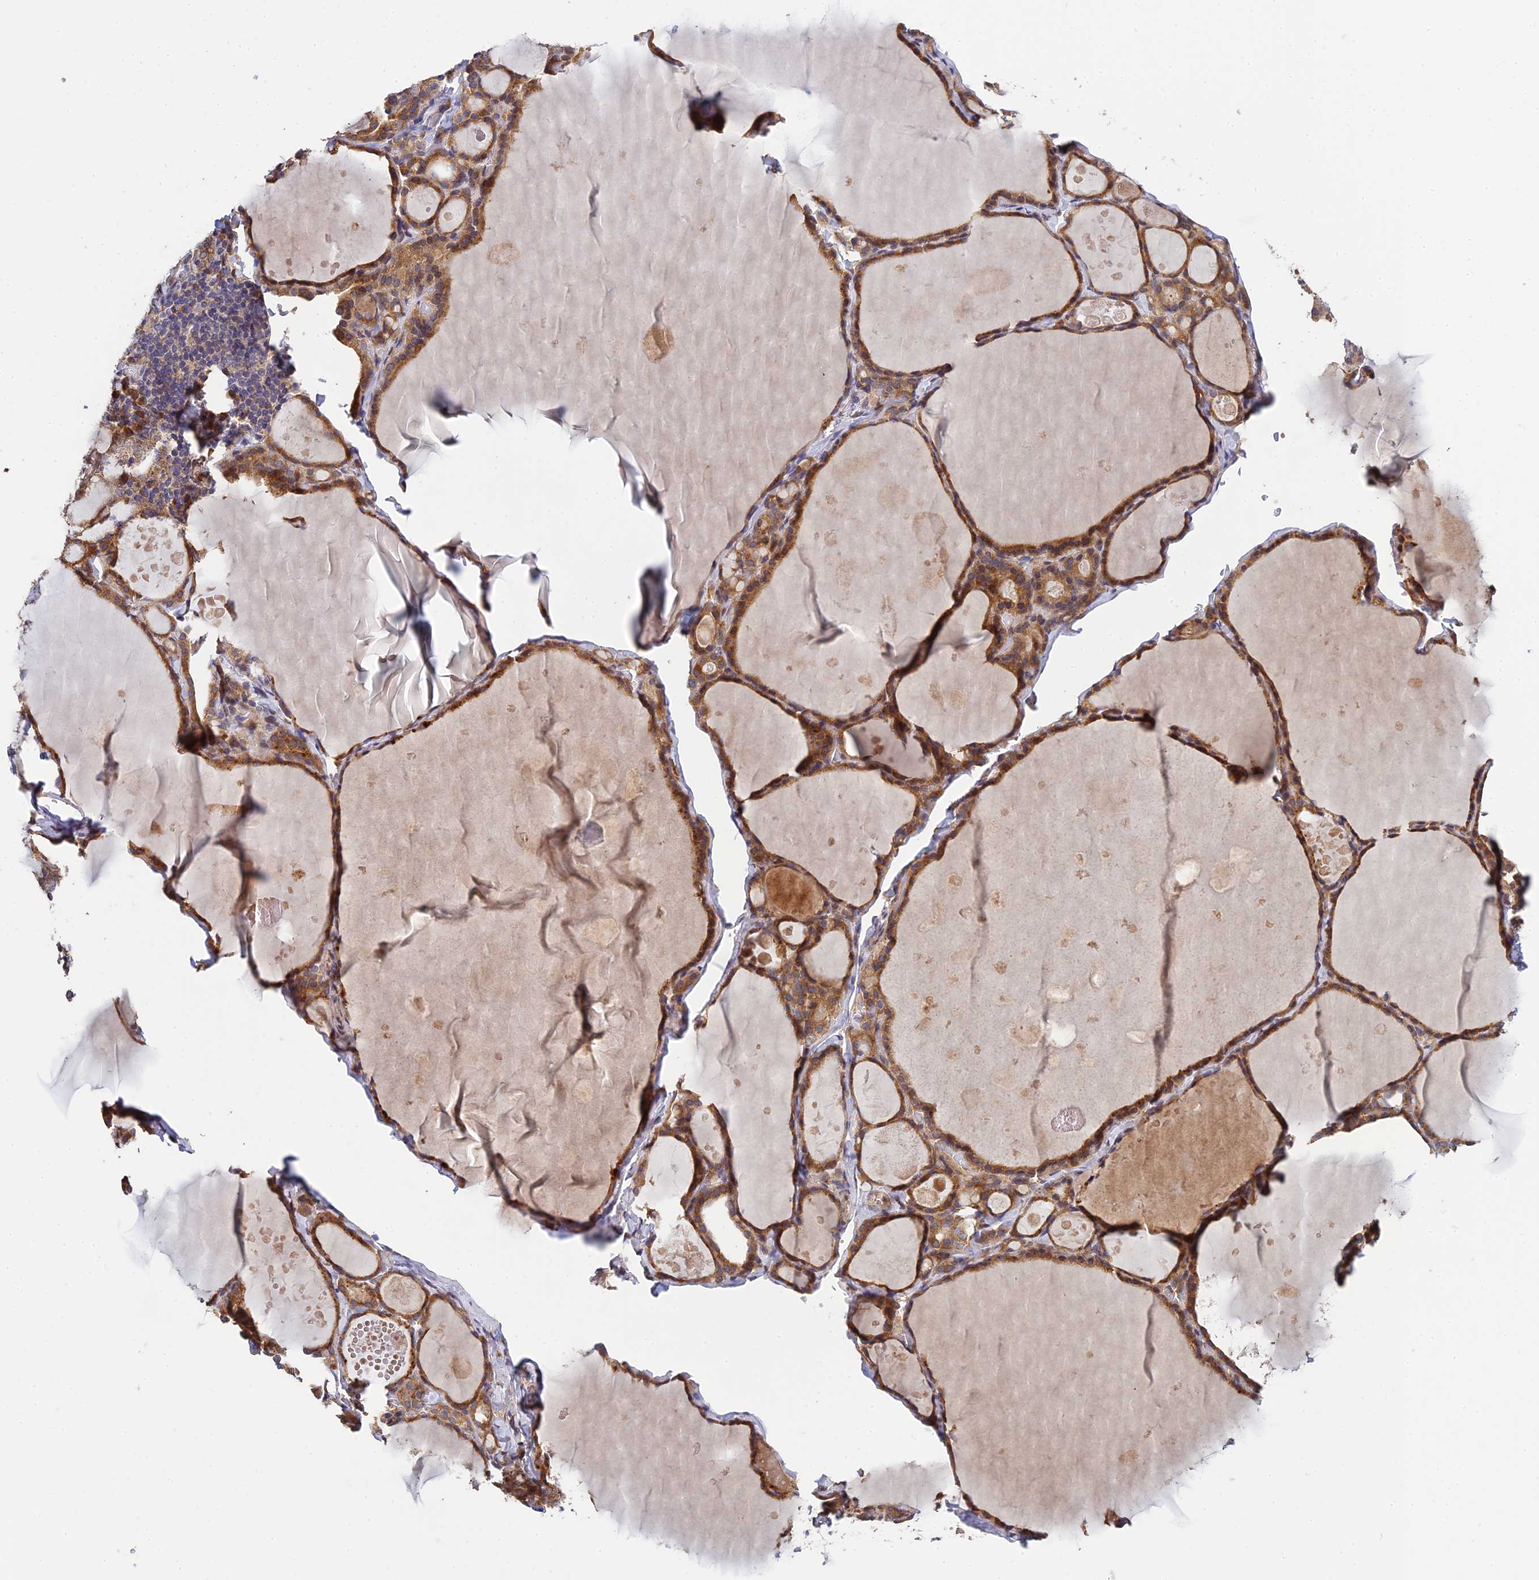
{"staining": {"intensity": "moderate", "quantity": ">75%", "location": "cytoplasmic/membranous"}, "tissue": "thyroid gland", "cell_type": "Glandular cells", "image_type": "normal", "snomed": [{"axis": "morphology", "description": "Normal tissue, NOS"}, {"axis": "topography", "description": "Thyroid gland"}], "caption": "Benign thyroid gland demonstrates moderate cytoplasmic/membranous positivity in approximately >75% of glandular cells.", "gene": "P3H3", "patient": {"sex": "male", "age": 56}}